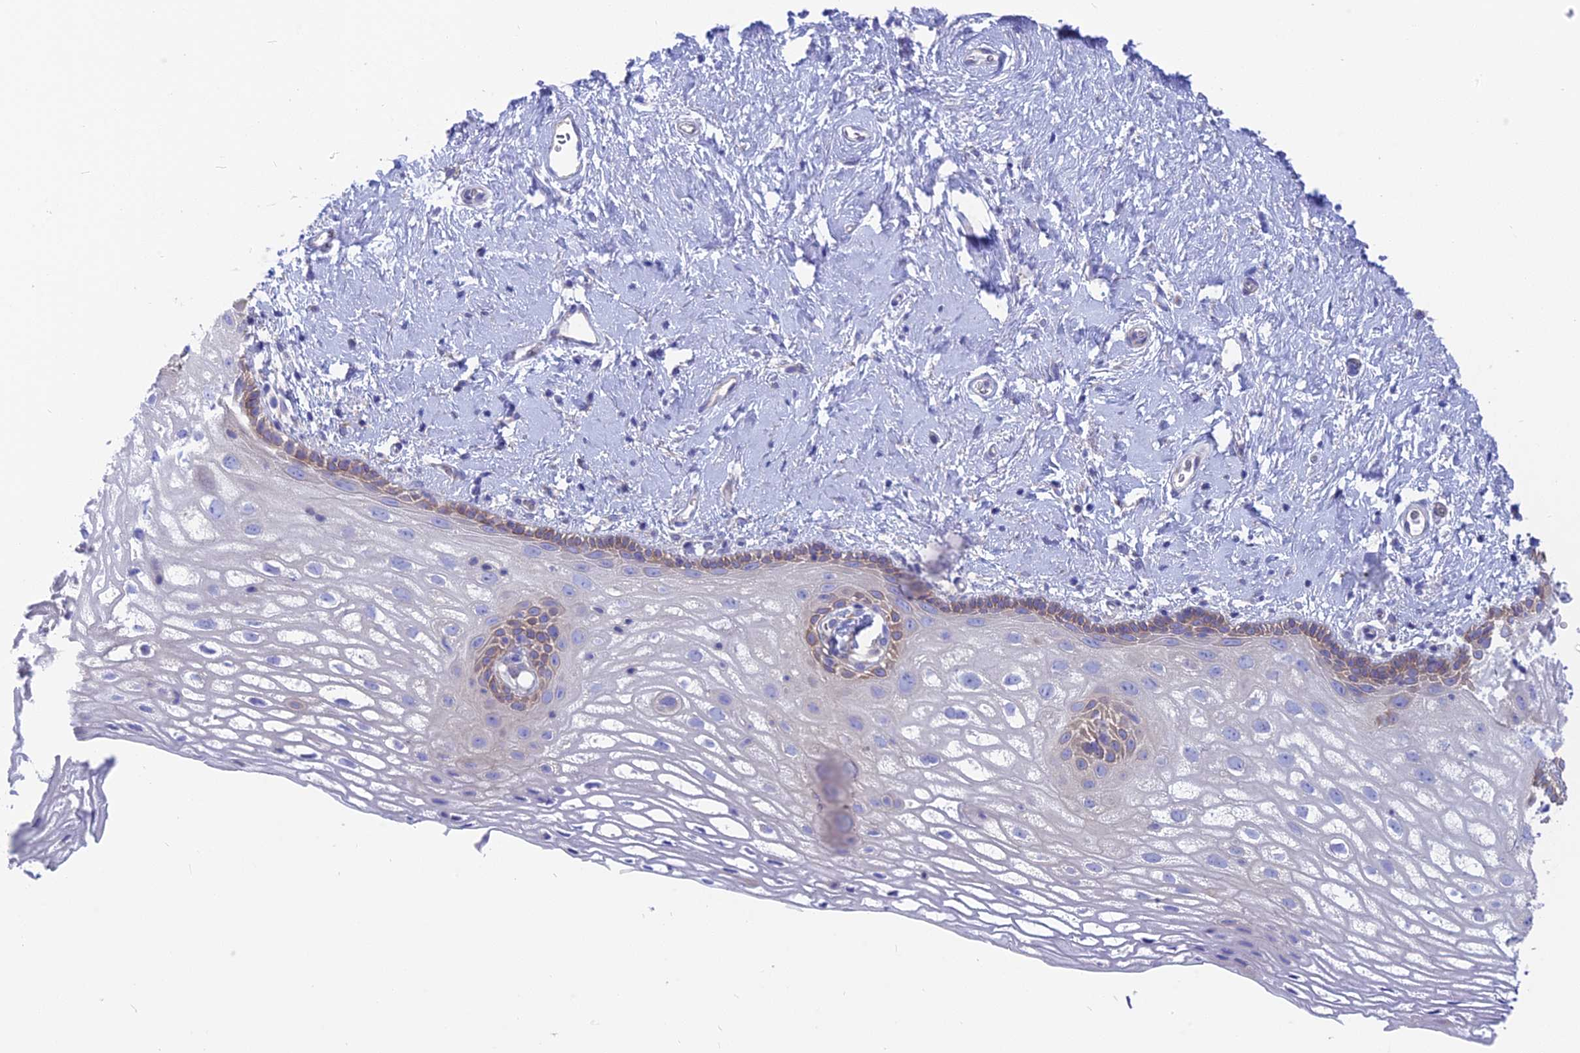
{"staining": {"intensity": "moderate", "quantity": "<25%", "location": "cytoplasmic/membranous"}, "tissue": "vagina", "cell_type": "Squamous epithelial cells", "image_type": "normal", "snomed": [{"axis": "morphology", "description": "Normal tissue, NOS"}, {"axis": "morphology", "description": "Adenocarcinoma, NOS"}, {"axis": "topography", "description": "Rectum"}, {"axis": "topography", "description": "Vagina"}], "caption": "The micrograph displays staining of normal vagina, revealing moderate cytoplasmic/membranous protein expression (brown color) within squamous epithelial cells. (Brightfield microscopy of DAB IHC at high magnification).", "gene": "LZTFL1", "patient": {"sex": "female", "age": 71}}